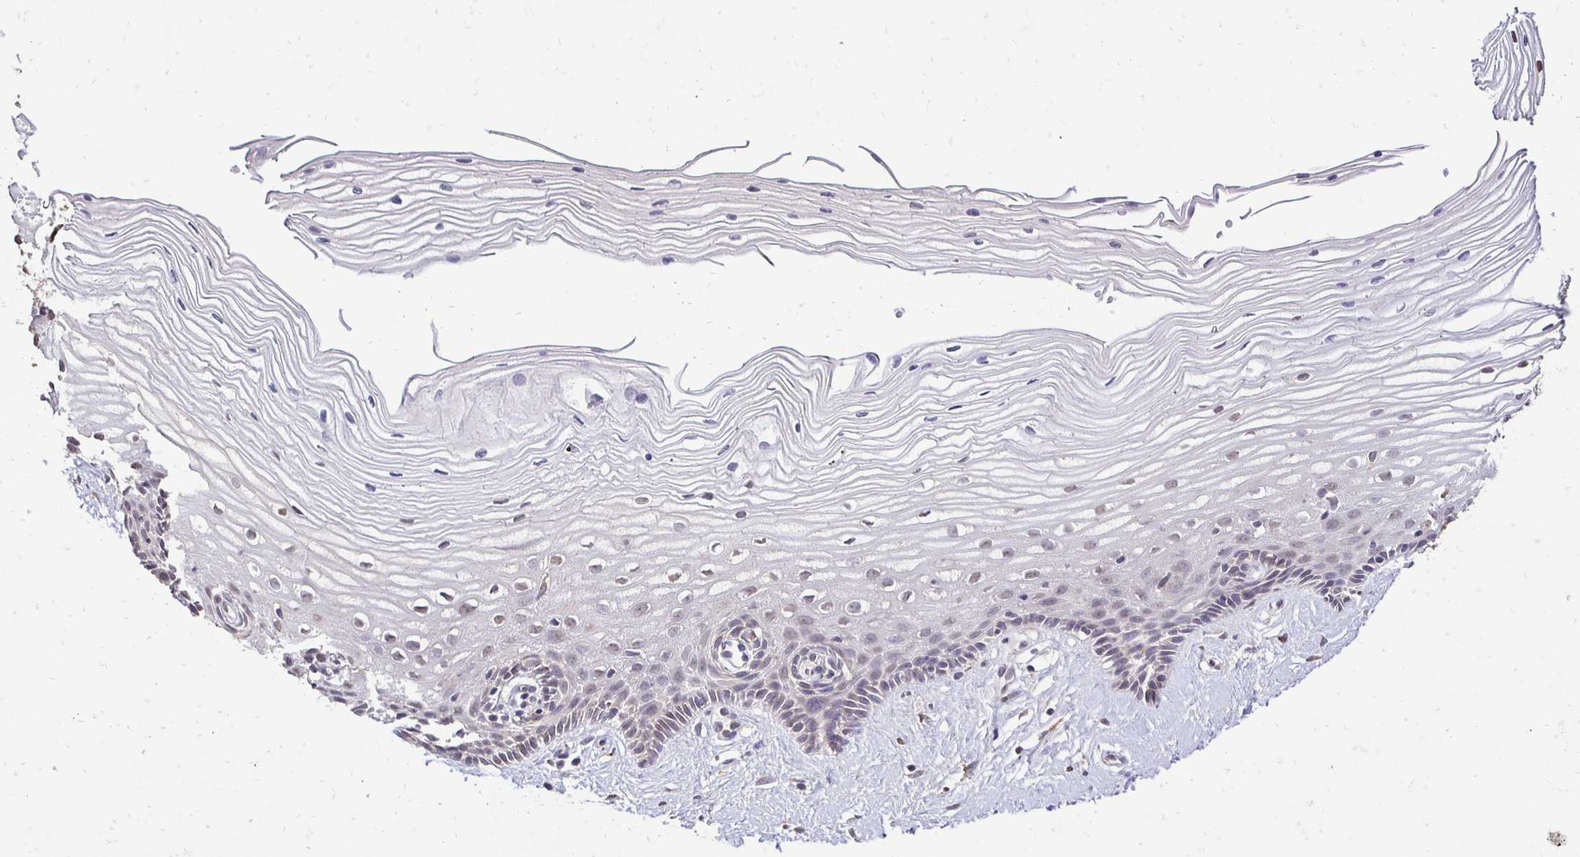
{"staining": {"intensity": "moderate", "quantity": "25%-75%", "location": "nuclear"}, "tissue": "cervix", "cell_type": "Squamous epithelial cells", "image_type": "normal", "snomed": [{"axis": "morphology", "description": "Normal tissue, NOS"}, {"axis": "topography", "description": "Cervix"}], "caption": "A brown stain labels moderate nuclear staining of a protein in squamous epithelial cells of benign human cervix. (IHC, brightfield microscopy, high magnification).", "gene": "RHEBL1", "patient": {"sex": "female", "age": 40}}